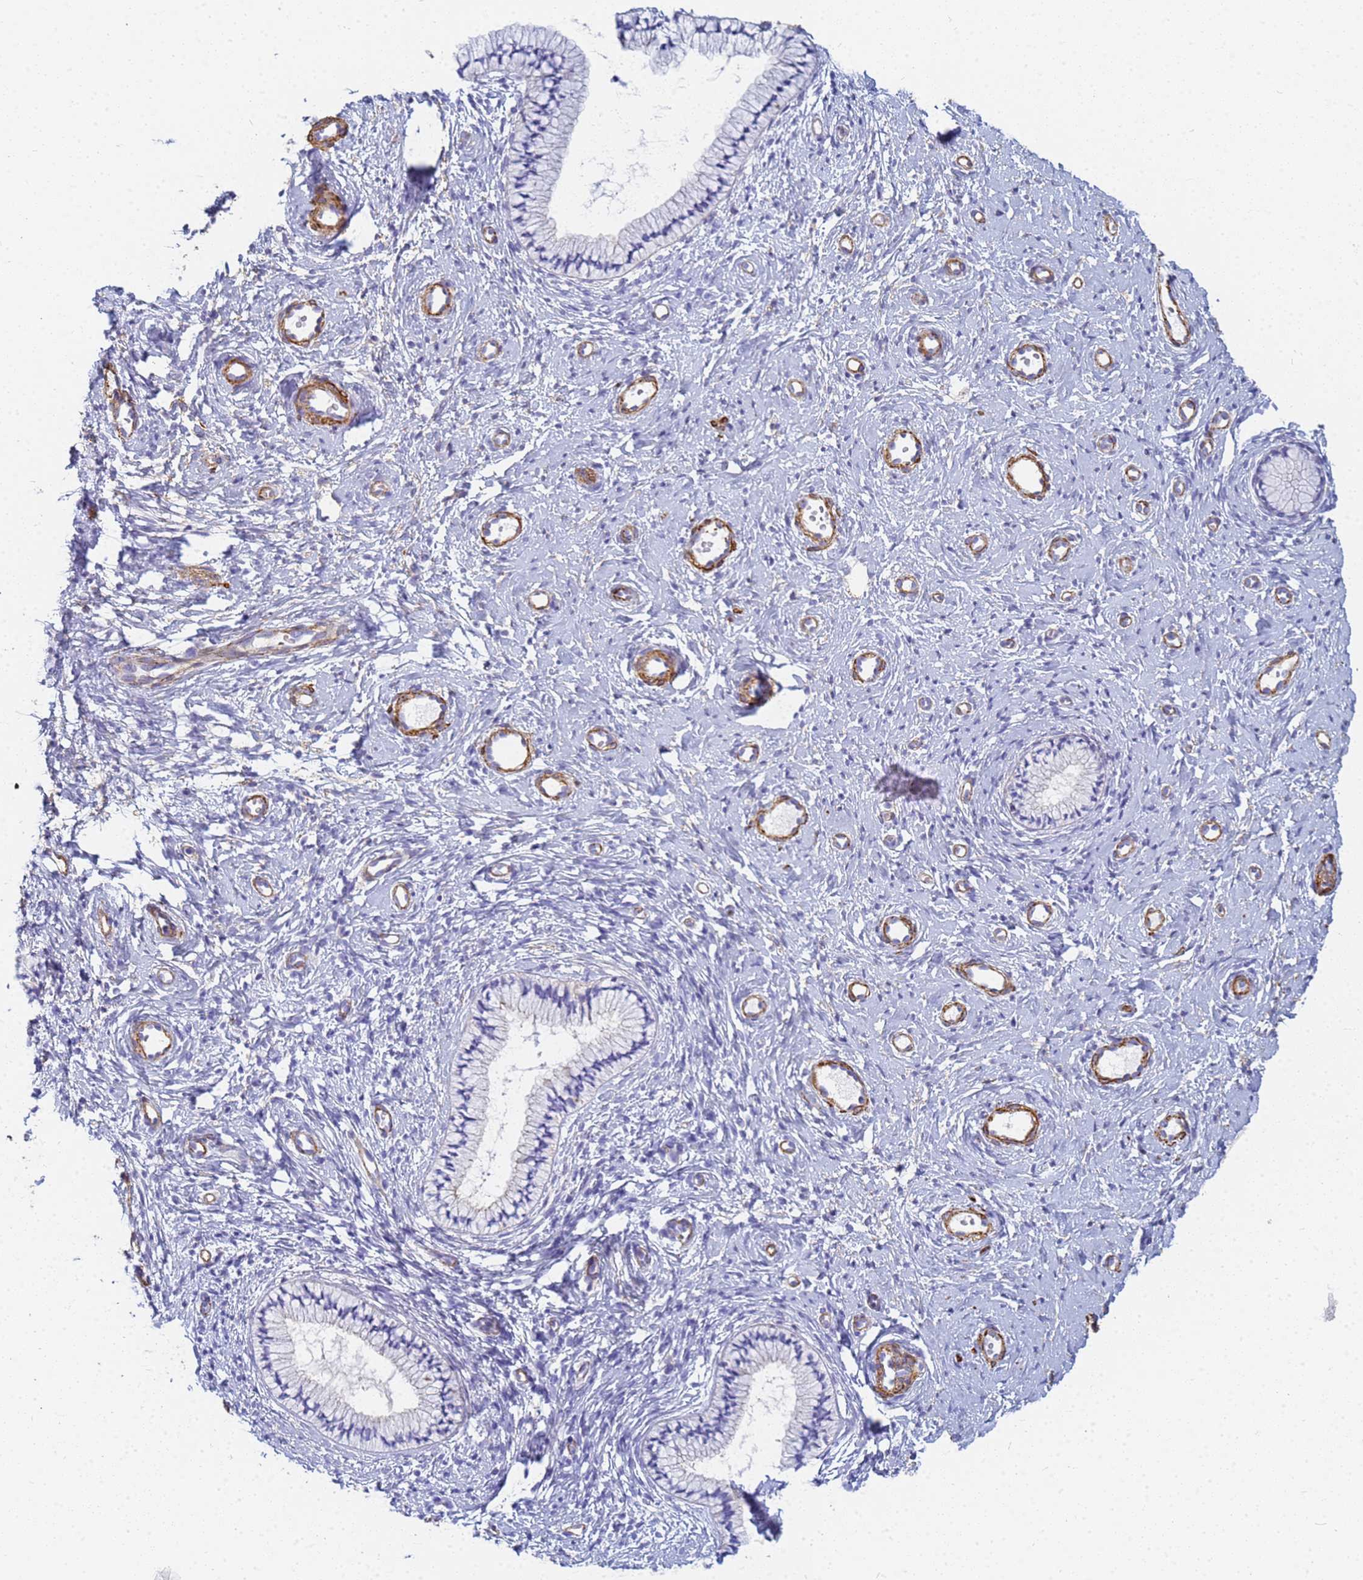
{"staining": {"intensity": "negative", "quantity": "none", "location": "none"}, "tissue": "cervix", "cell_type": "Glandular cells", "image_type": "normal", "snomed": [{"axis": "morphology", "description": "Normal tissue, NOS"}, {"axis": "topography", "description": "Cervix"}], "caption": "An immunohistochemistry photomicrograph of benign cervix is shown. There is no staining in glandular cells of cervix. Nuclei are stained in blue.", "gene": "TPM1", "patient": {"sex": "female", "age": 57}}